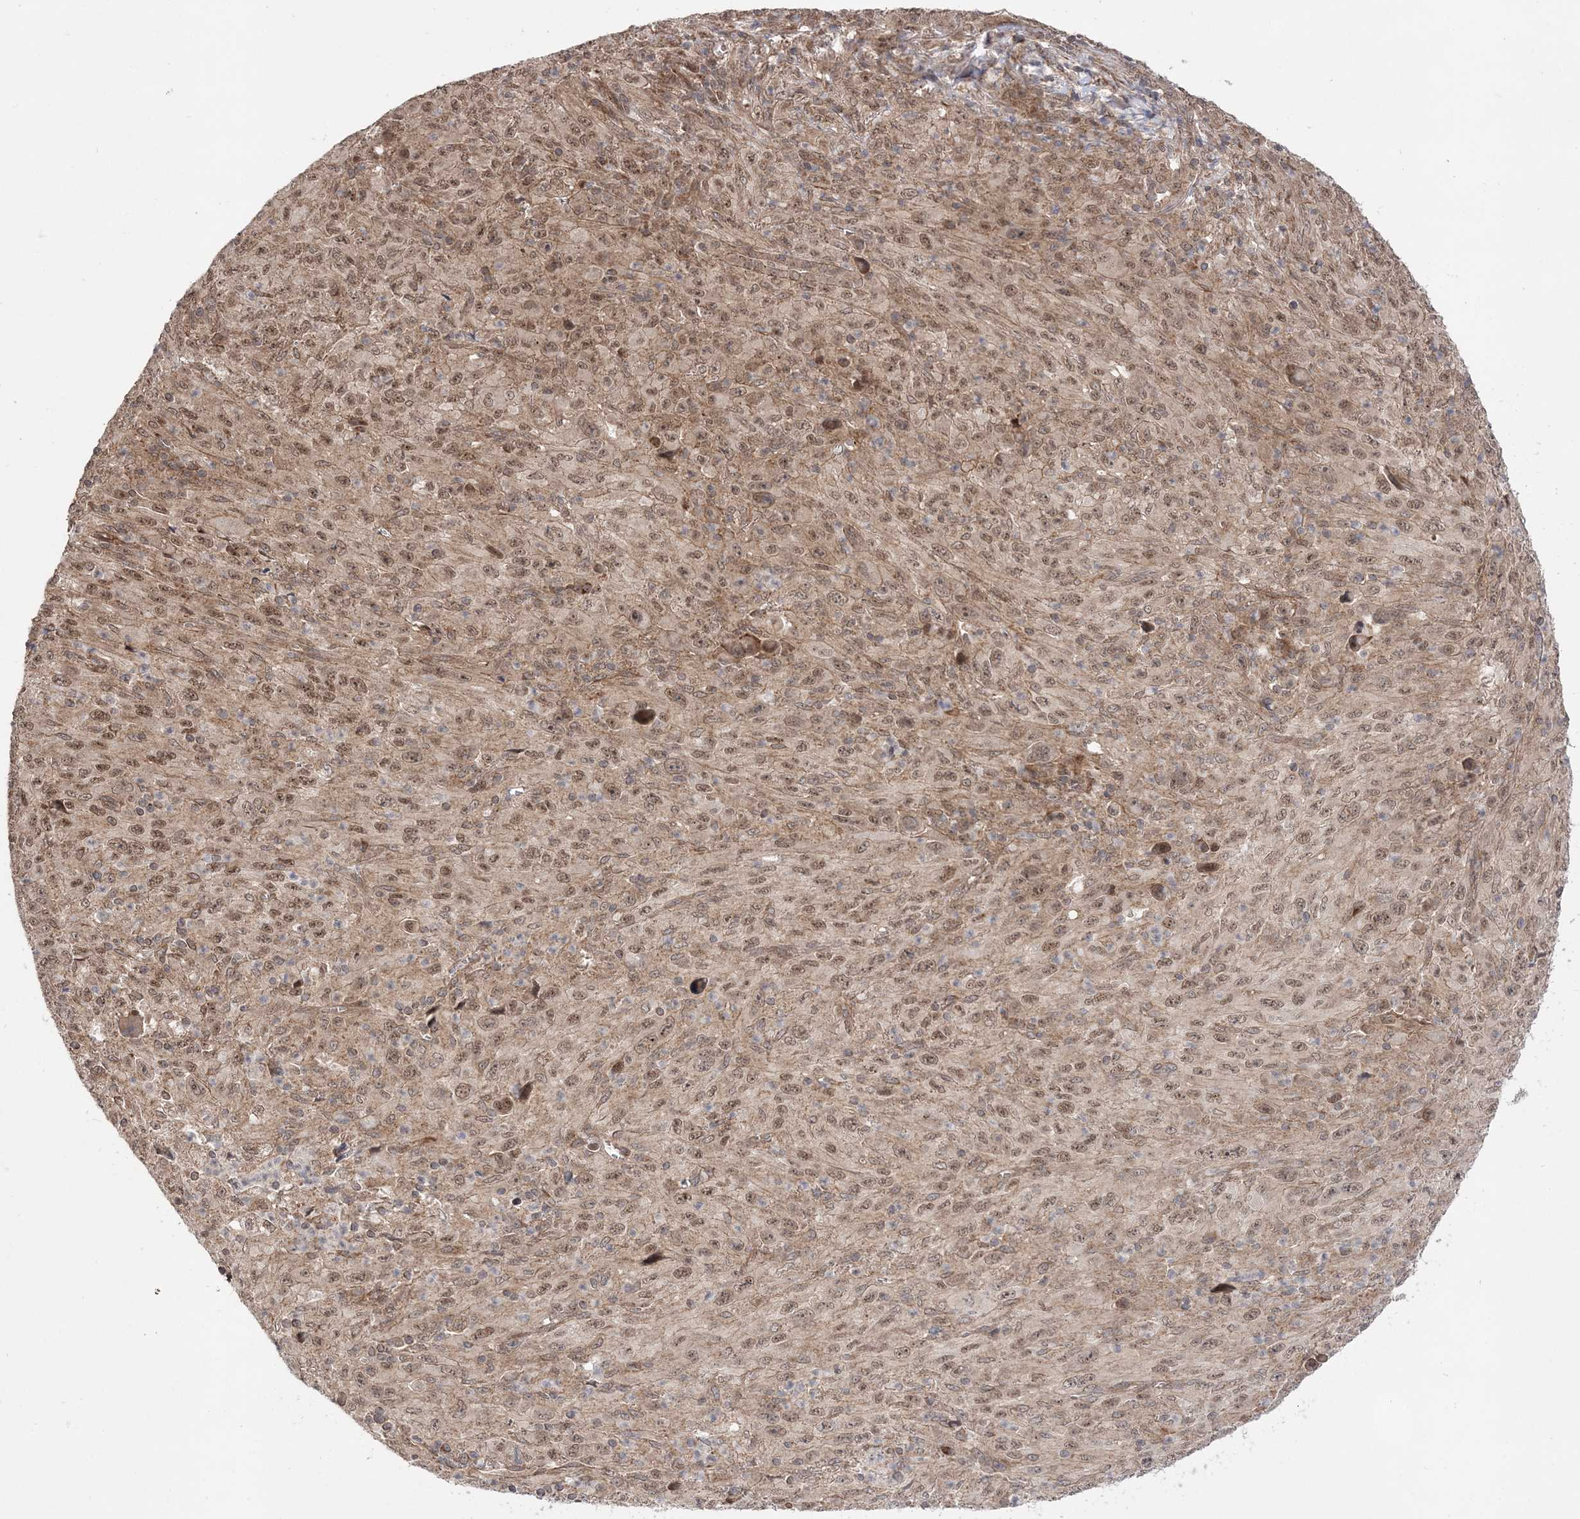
{"staining": {"intensity": "moderate", "quantity": ">75%", "location": "cytoplasmic/membranous,nuclear"}, "tissue": "melanoma", "cell_type": "Tumor cells", "image_type": "cancer", "snomed": [{"axis": "morphology", "description": "Malignant melanoma, Metastatic site"}, {"axis": "topography", "description": "Skin"}], "caption": "Protein expression analysis of melanoma exhibits moderate cytoplasmic/membranous and nuclear expression in about >75% of tumor cells.", "gene": "DALRD3", "patient": {"sex": "female", "age": 56}}